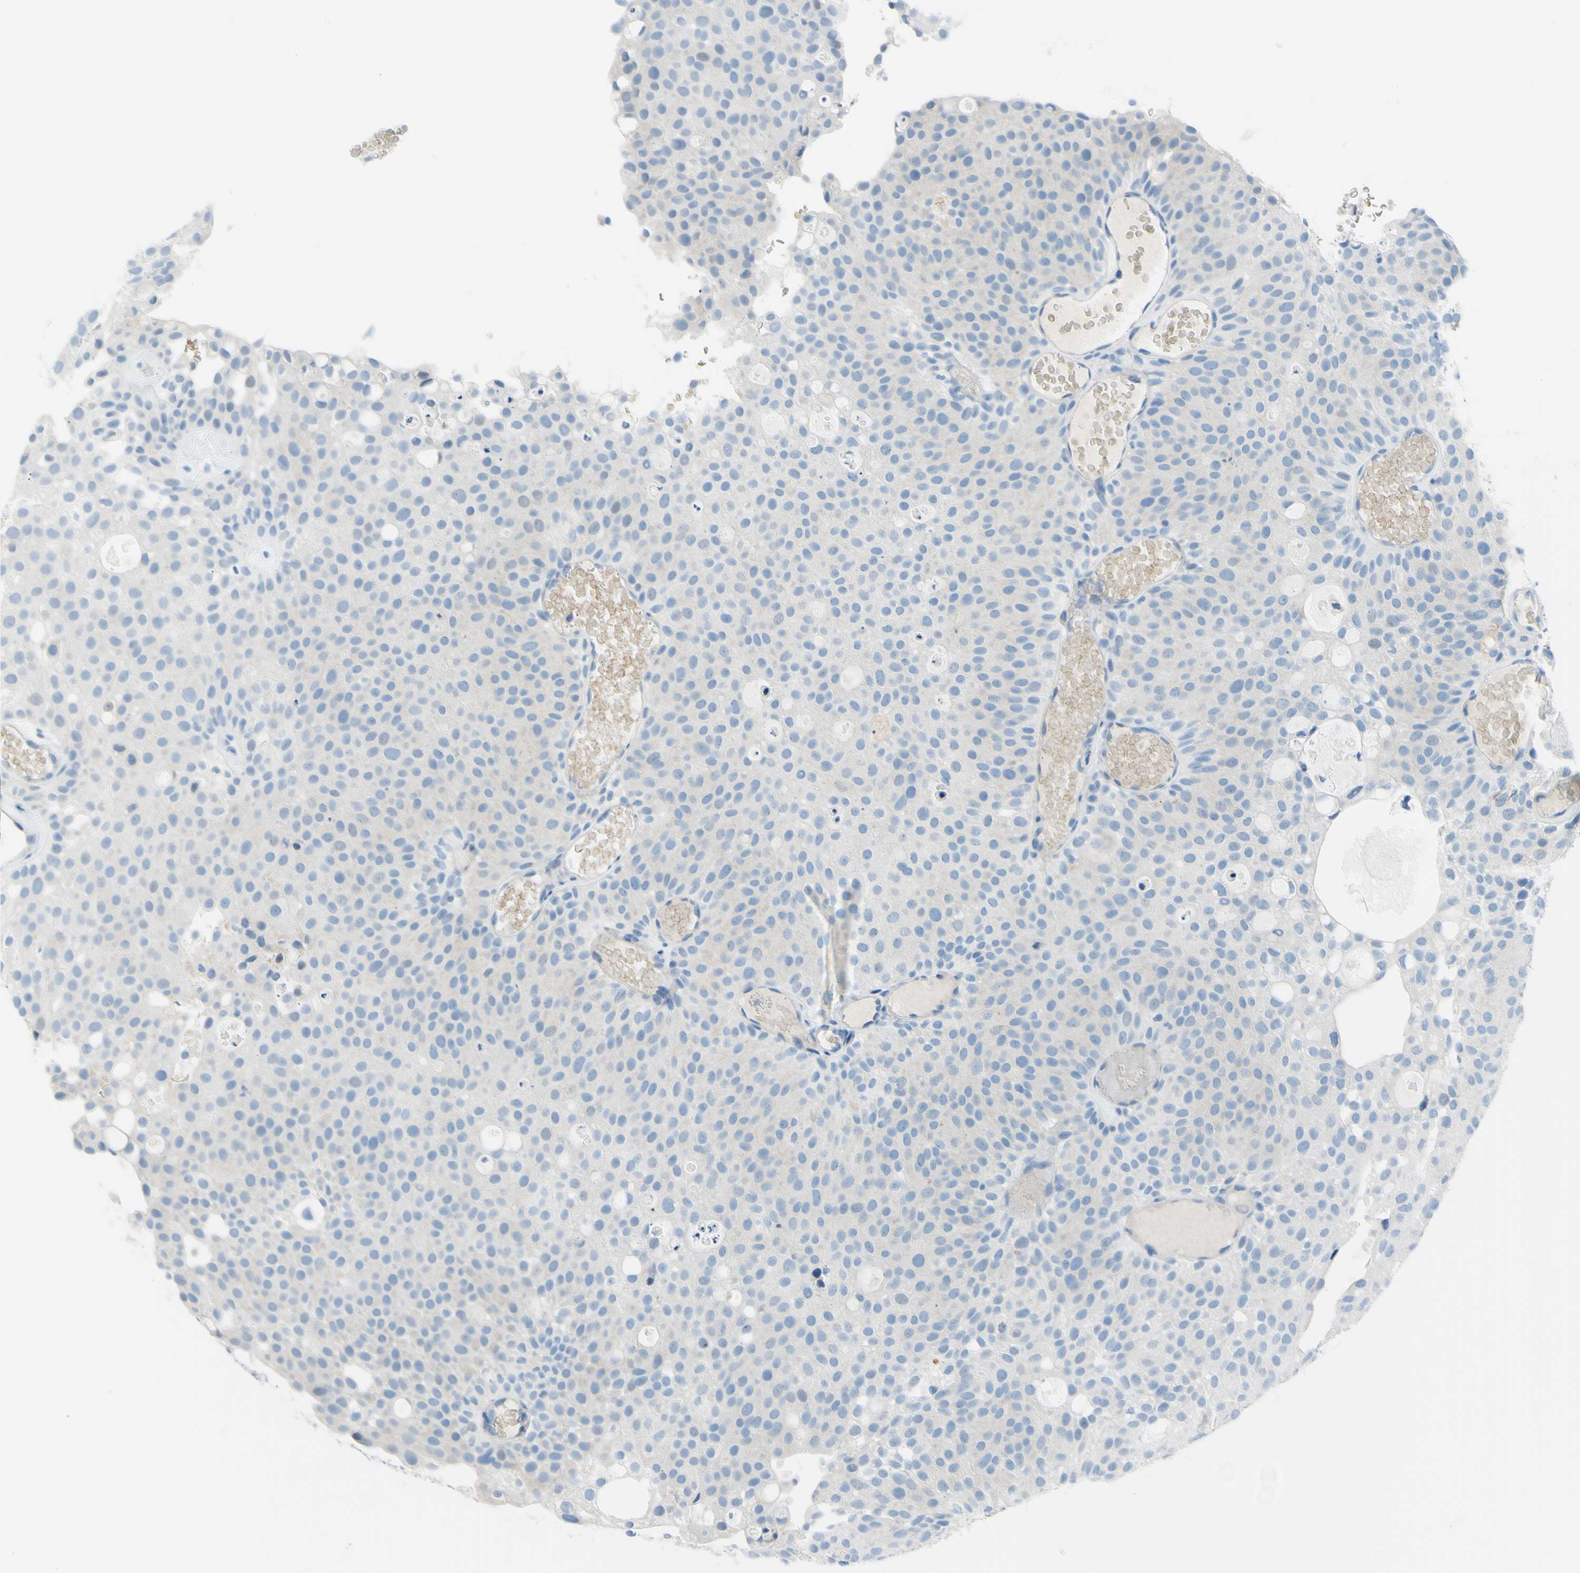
{"staining": {"intensity": "negative", "quantity": "none", "location": "none"}, "tissue": "urothelial cancer", "cell_type": "Tumor cells", "image_type": "cancer", "snomed": [{"axis": "morphology", "description": "Urothelial carcinoma, Low grade"}, {"axis": "topography", "description": "Urinary bladder"}], "caption": "A high-resolution micrograph shows immunohistochemistry (IHC) staining of urothelial cancer, which shows no significant expression in tumor cells.", "gene": "FRMD4B", "patient": {"sex": "male", "age": 78}}